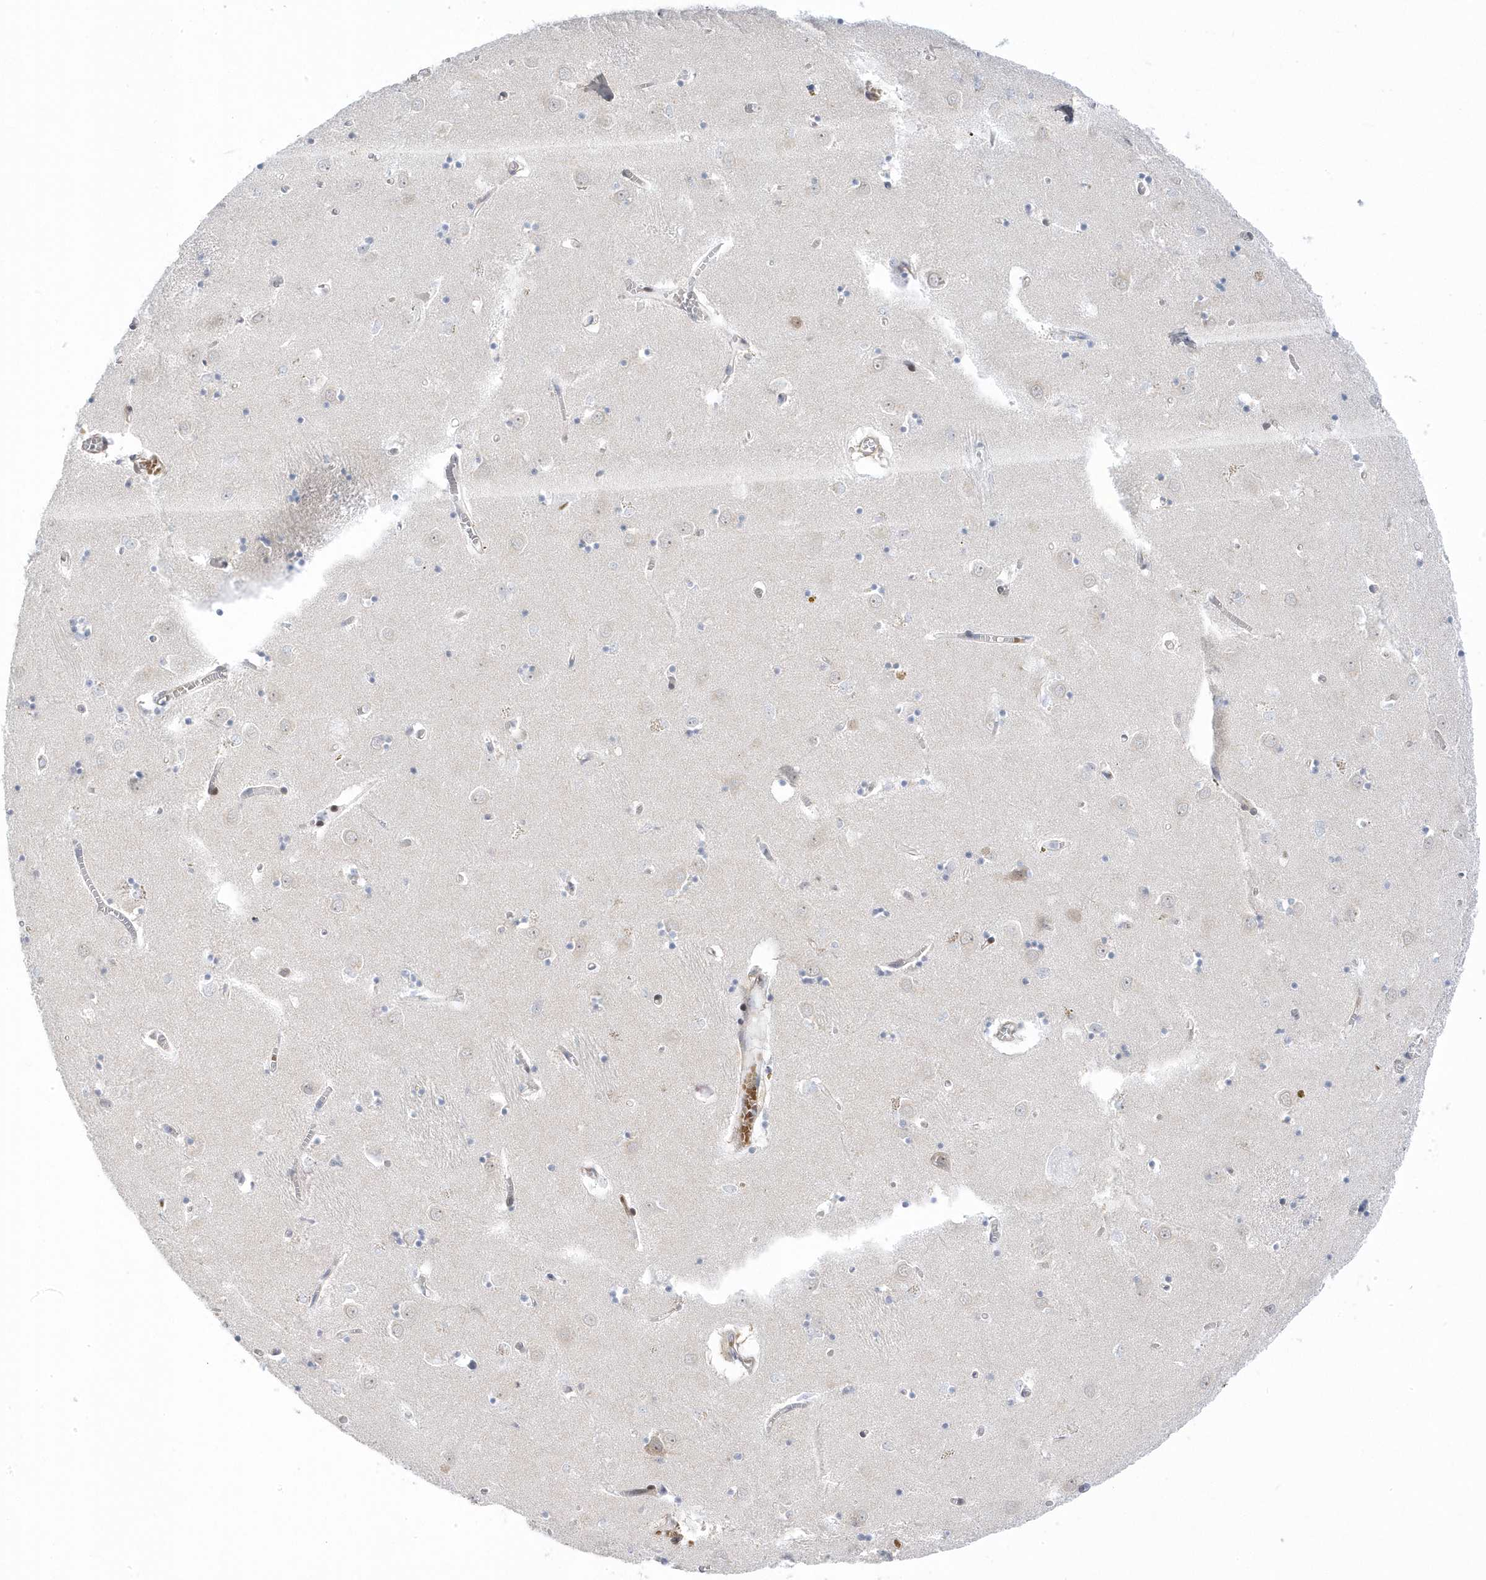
{"staining": {"intensity": "negative", "quantity": "none", "location": "none"}, "tissue": "caudate", "cell_type": "Glial cells", "image_type": "normal", "snomed": [{"axis": "morphology", "description": "Normal tissue, NOS"}, {"axis": "topography", "description": "Lateral ventricle wall"}], "caption": "This is an immunohistochemistry (IHC) photomicrograph of unremarkable caudate. There is no staining in glial cells.", "gene": "MAP7D3", "patient": {"sex": "male", "age": 70}}